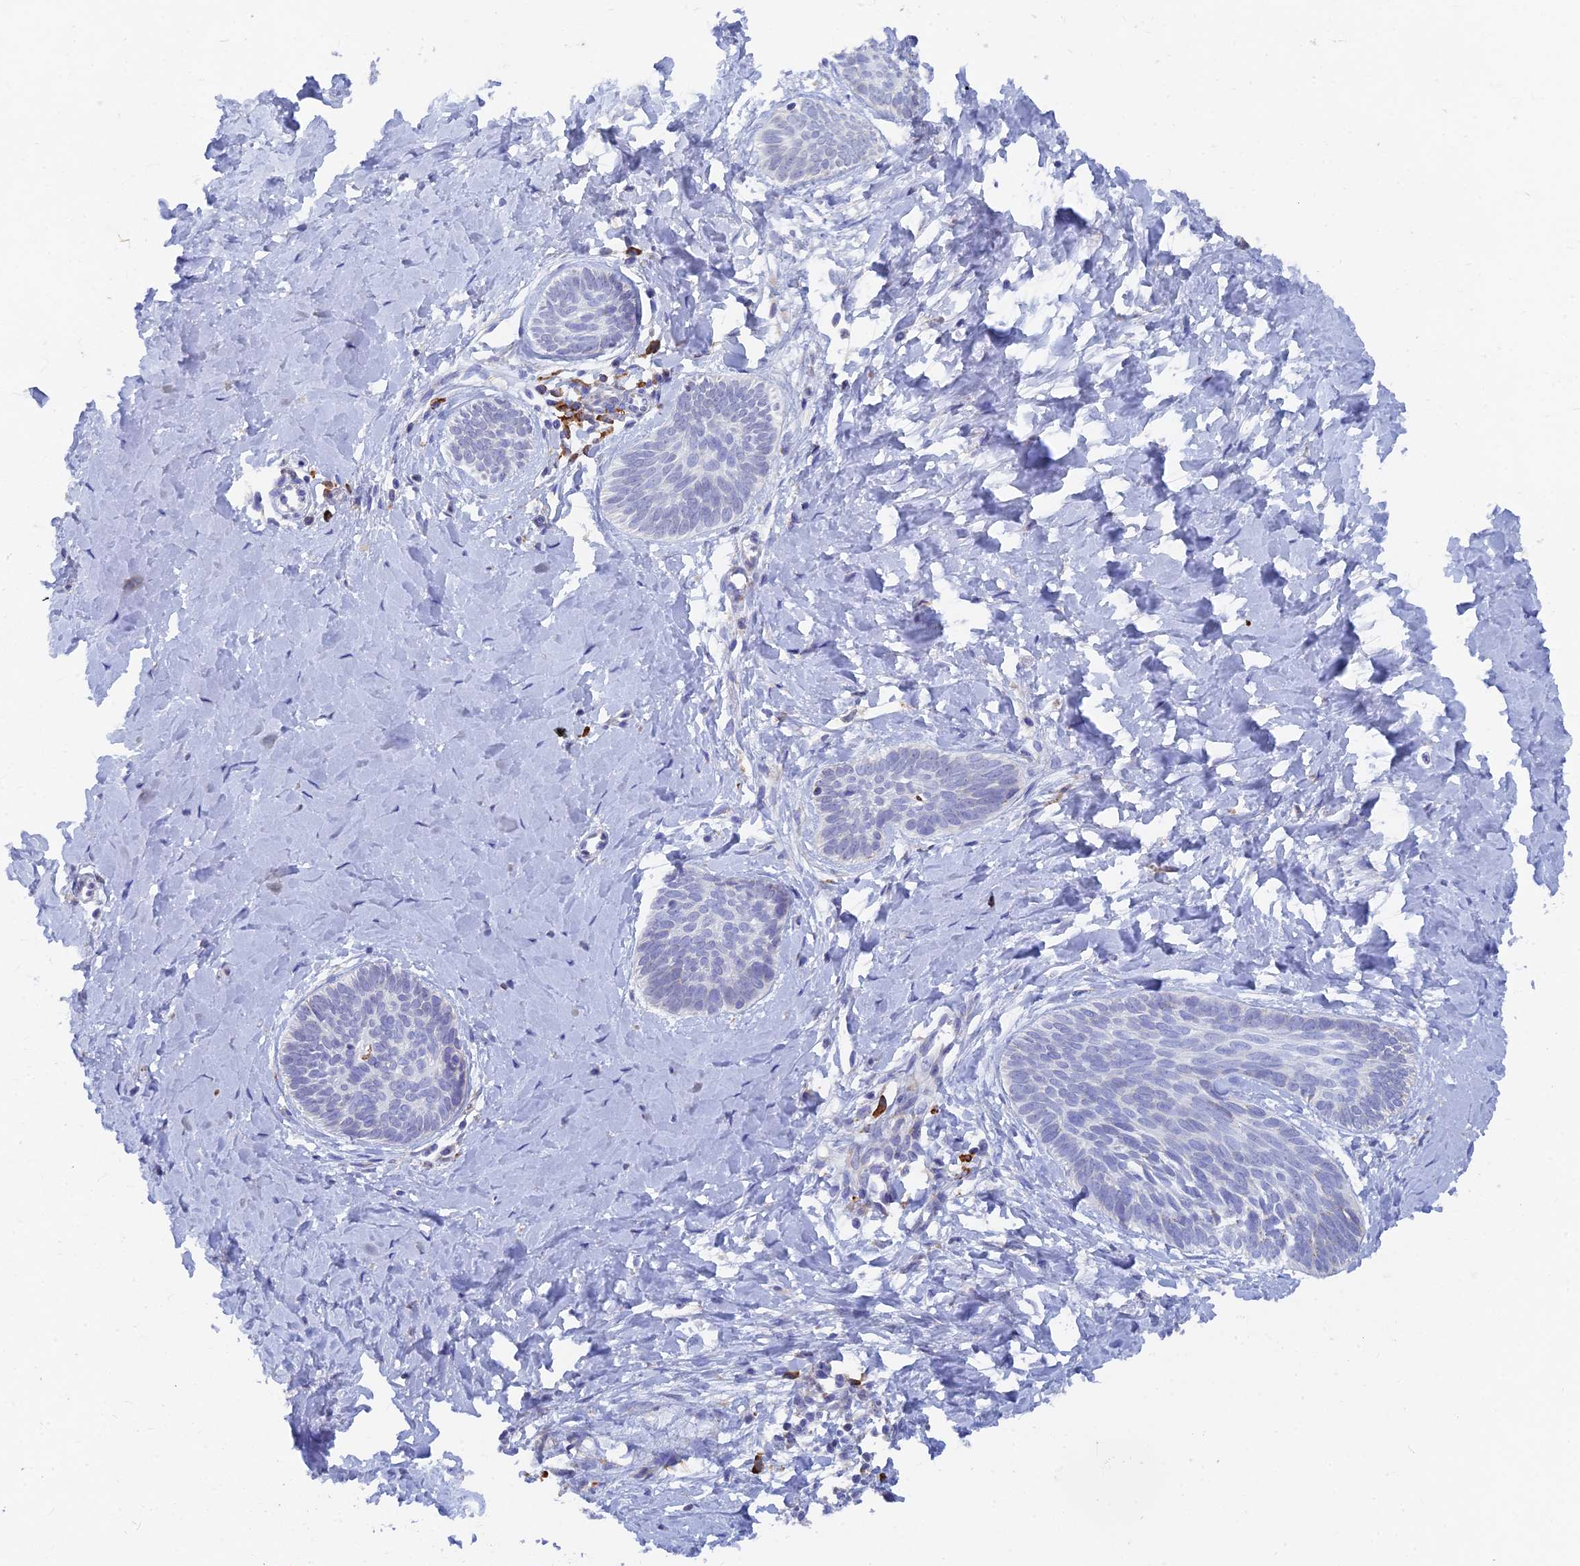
{"staining": {"intensity": "negative", "quantity": "none", "location": "none"}, "tissue": "skin cancer", "cell_type": "Tumor cells", "image_type": "cancer", "snomed": [{"axis": "morphology", "description": "Basal cell carcinoma"}, {"axis": "topography", "description": "Skin"}], "caption": "IHC histopathology image of neoplastic tissue: human skin cancer stained with DAB (3,3'-diaminobenzidine) shows no significant protein staining in tumor cells.", "gene": "WDR35", "patient": {"sex": "female", "age": 81}}